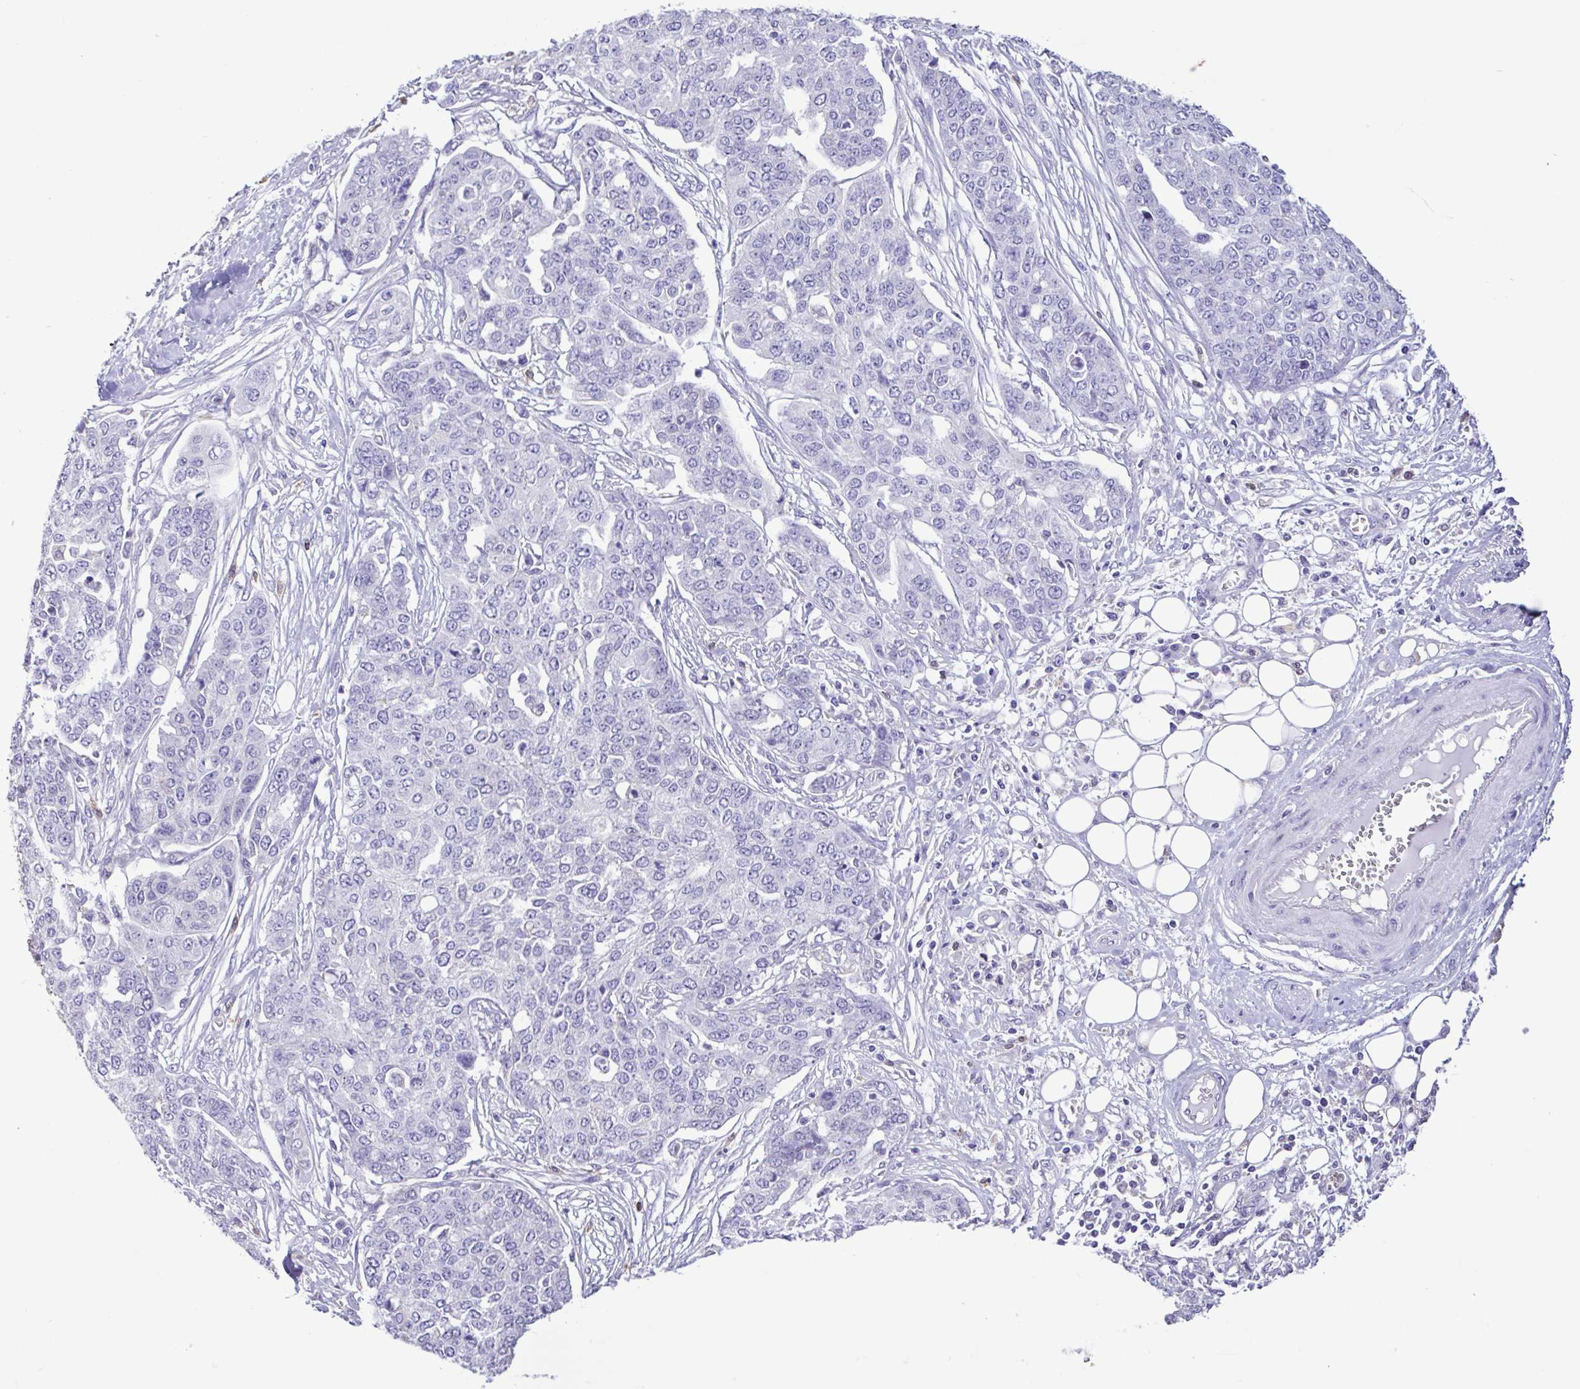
{"staining": {"intensity": "negative", "quantity": "none", "location": "none"}, "tissue": "ovarian cancer", "cell_type": "Tumor cells", "image_type": "cancer", "snomed": [{"axis": "morphology", "description": "Cystadenocarcinoma, serous, NOS"}, {"axis": "topography", "description": "Soft tissue"}, {"axis": "topography", "description": "Ovary"}], "caption": "Ovarian cancer was stained to show a protein in brown. There is no significant expression in tumor cells.", "gene": "CBY2", "patient": {"sex": "female", "age": 57}}